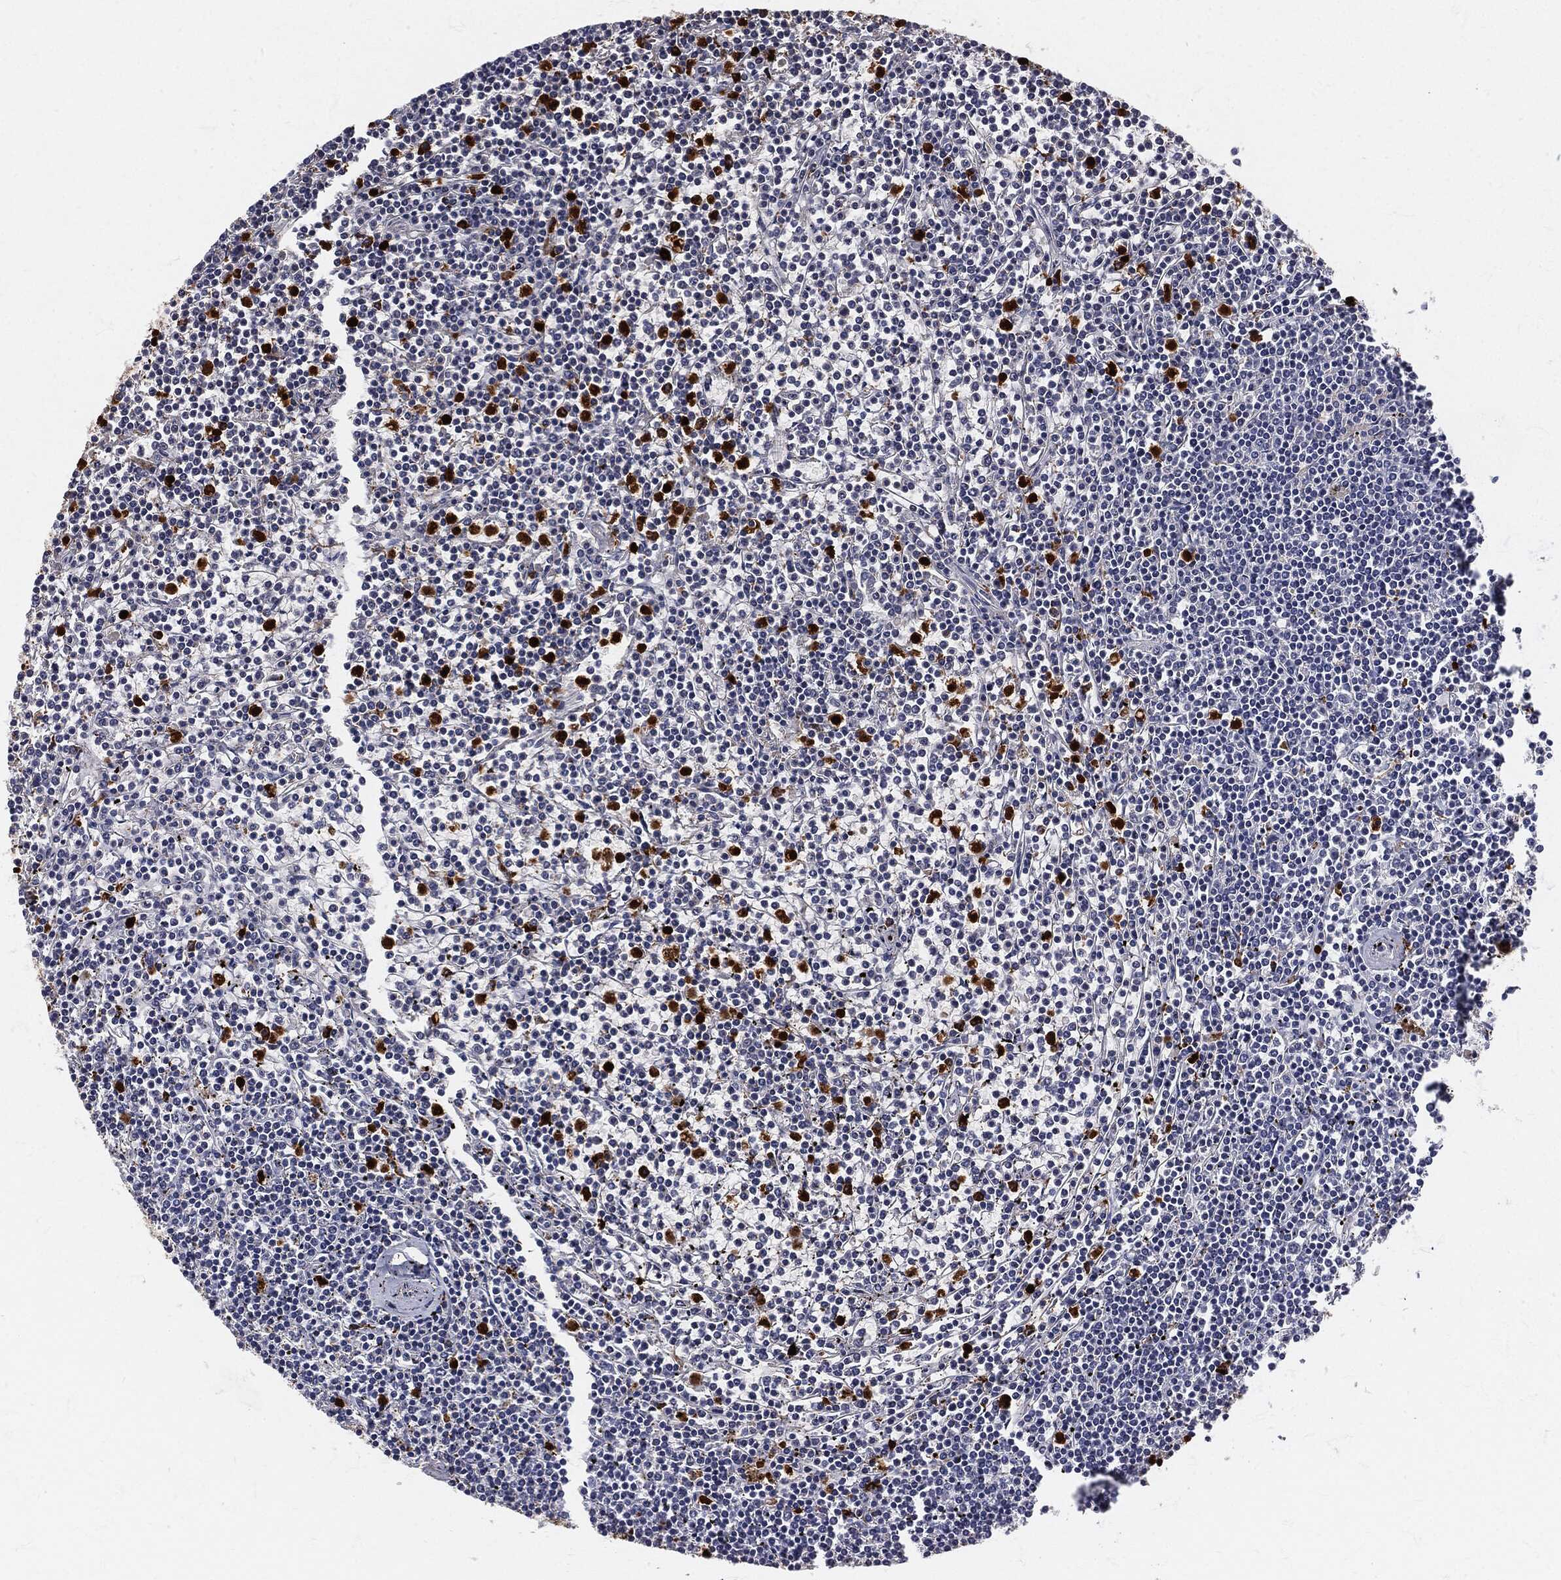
{"staining": {"intensity": "negative", "quantity": "none", "location": "none"}, "tissue": "lymphoma", "cell_type": "Tumor cells", "image_type": "cancer", "snomed": [{"axis": "morphology", "description": "Malignant lymphoma, non-Hodgkin's type, Low grade"}, {"axis": "topography", "description": "Spleen"}], "caption": "Immunohistochemistry (IHC) micrograph of neoplastic tissue: human lymphoma stained with DAB (3,3'-diaminobenzidine) exhibits no significant protein expression in tumor cells.", "gene": "MPO", "patient": {"sex": "female", "age": 19}}